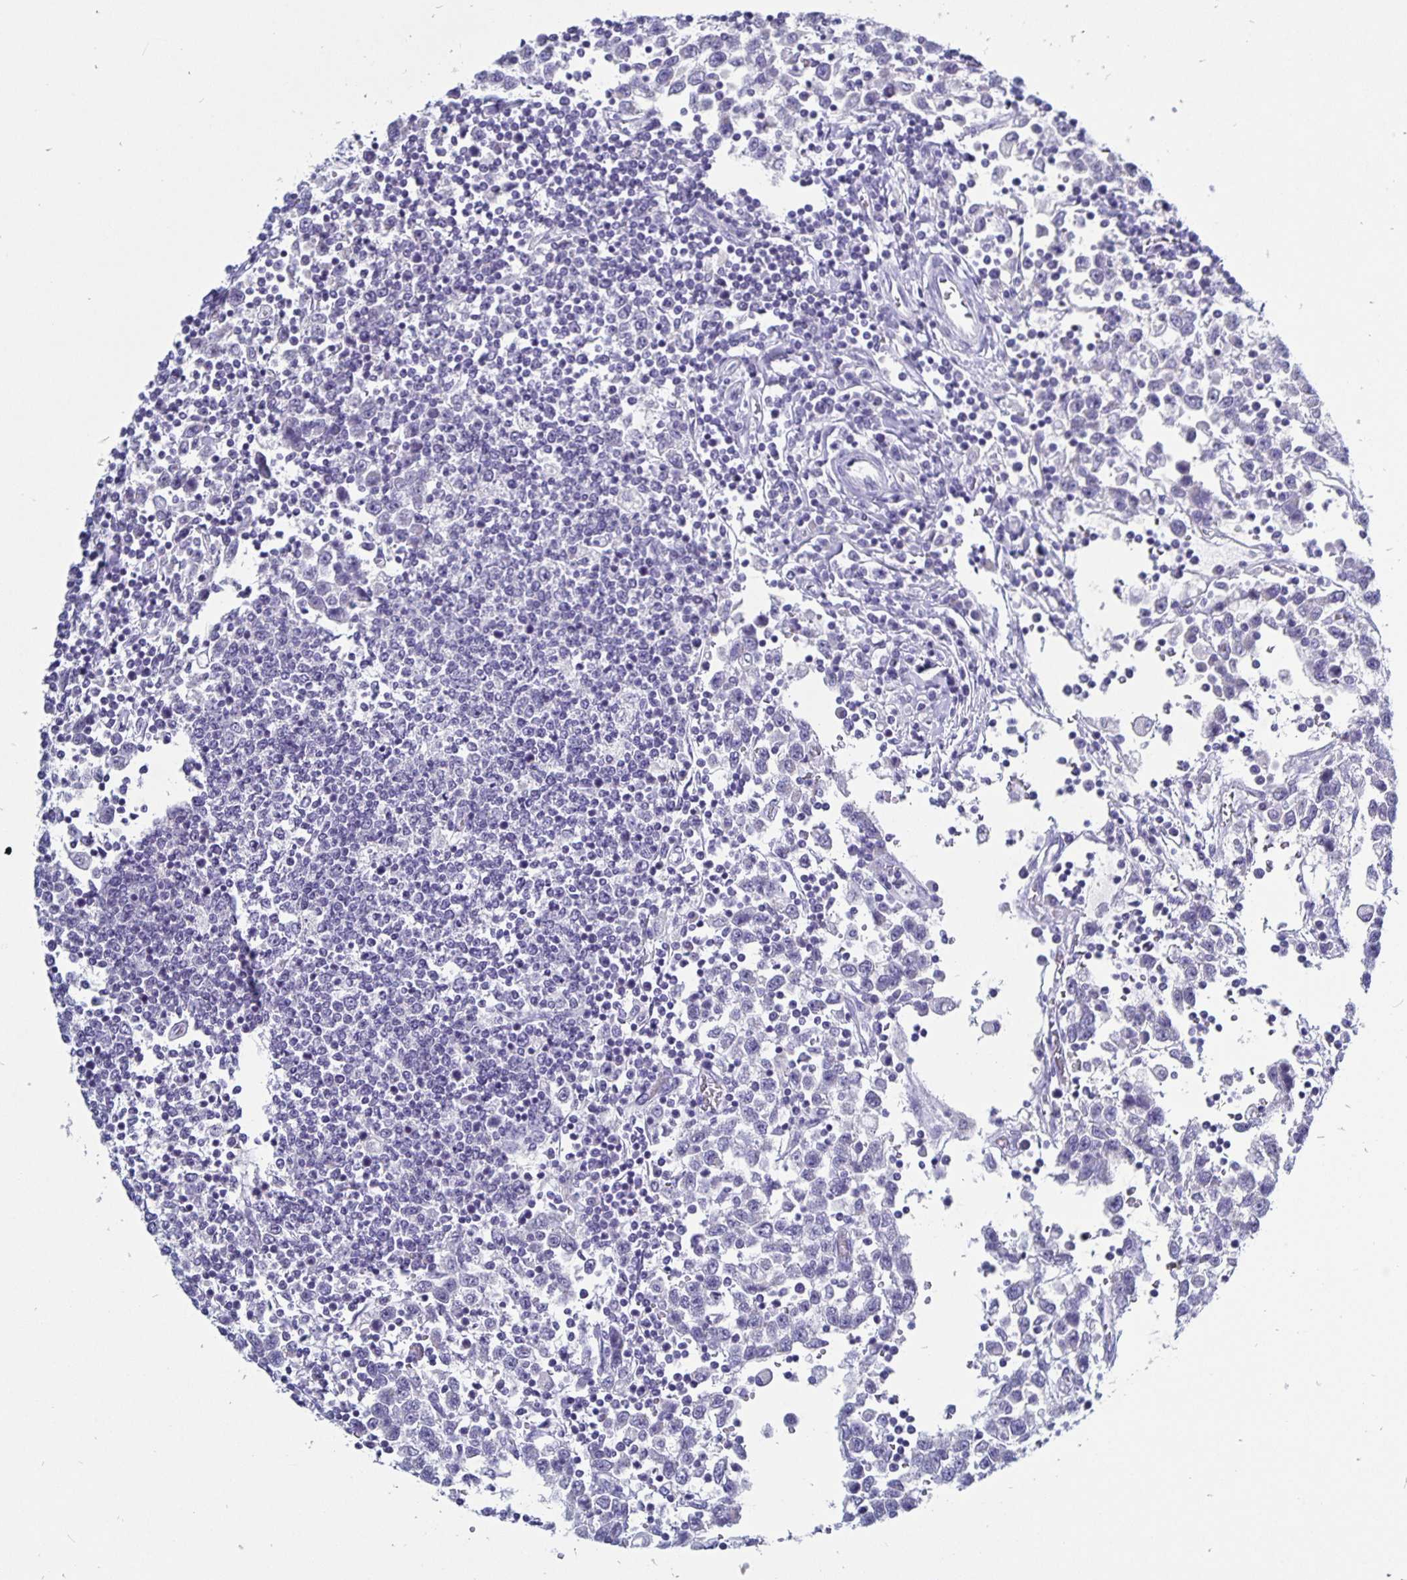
{"staining": {"intensity": "negative", "quantity": "none", "location": "none"}, "tissue": "testis cancer", "cell_type": "Tumor cells", "image_type": "cancer", "snomed": [{"axis": "morphology", "description": "Seminoma, NOS"}, {"axis": "topography", "description": "Testis"}], "caption": "Immunohistochemistry micrograph of testis cancer (seminoma) stained for a protein (brown), which demonstrates no staining in tumor cells.", "gene": "ODF3B", "patient": {"sex": "male", "age": 34}}